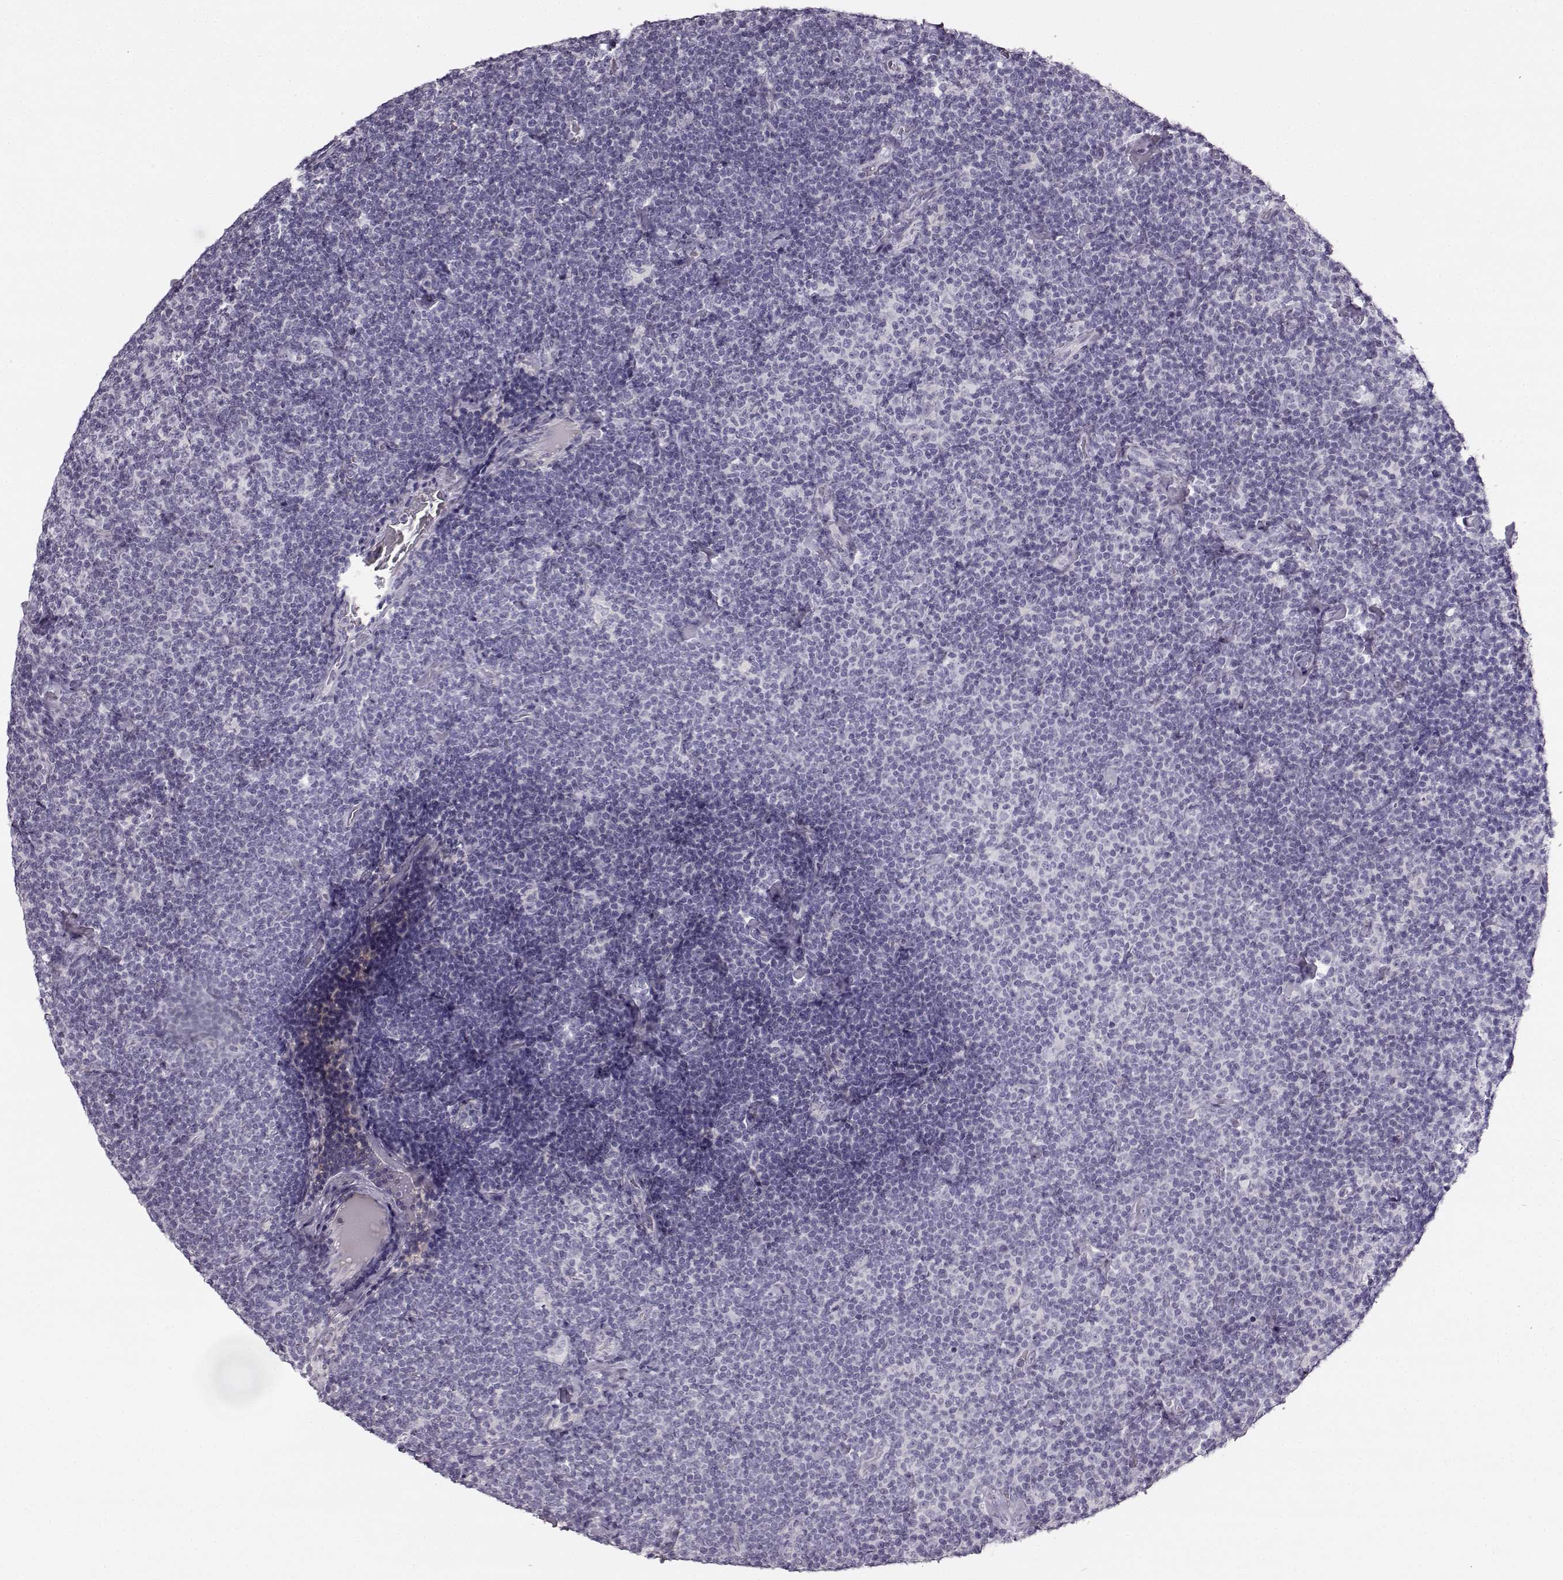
{"staining": {"intensity": "negative", "quantity": "none", "location": "none"}, "tissue": "lymphoma", "cell_type": "Tumor cells", "image_type": "cancer", "snomed": [{"axis": "morphology", "description": "Malignant lymphoma, non-Hodgkin's type, Low grade"}, {"axis": "topography", "description": "Lymph node"}], "caption": "This is an IHC micrograph of malignant lymphoma, non-Hodgkin's type (low-grade). There is no positivity in tumor cells.", "gene": "KIAA0319", "patient": {"sex": "male", "age": 81}}